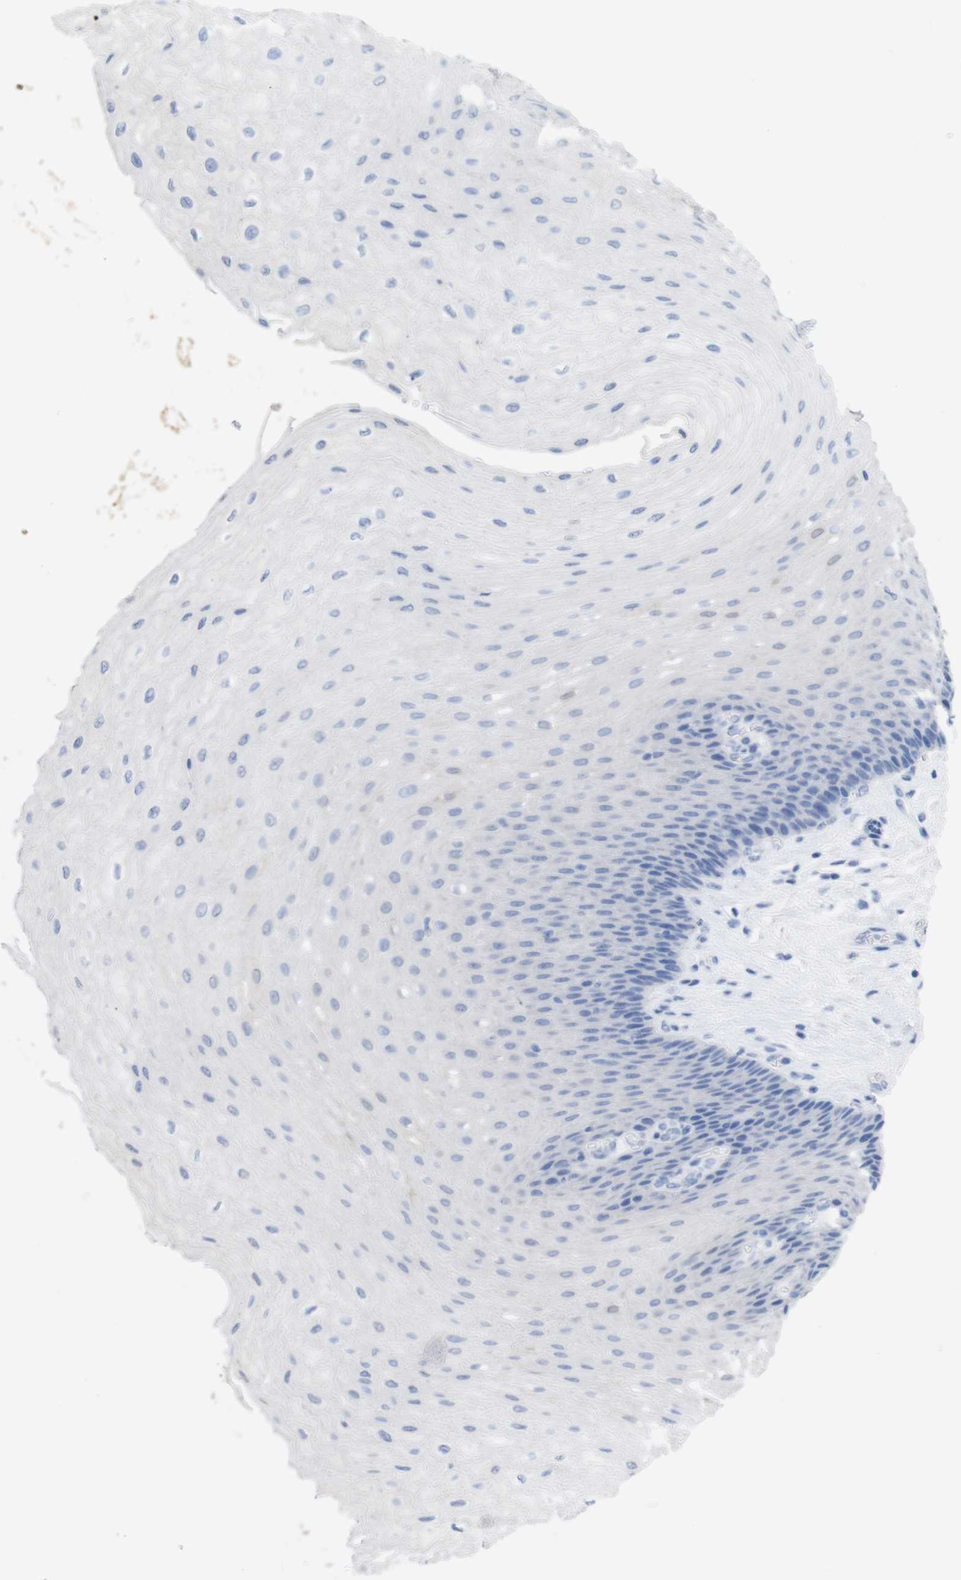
{"staining": {"intensity": "negative", "quantity": "none", "location": "none"}, "tissue": "esophagus", "cell_type": "Squamous epithelial cells", "image_type": "normal", "snomed": [{"axis": "morphology", "description": "Normal tissue, NOS"}, {"axis": "topography", "description": "Esophagus"}], "caption": "A histopathology image of esophagus stained for a protein exhibits no brown staining in squamous epithelial cells.", "gene": "PNMA1", "patient": {"sex": "female", "age": 72}}